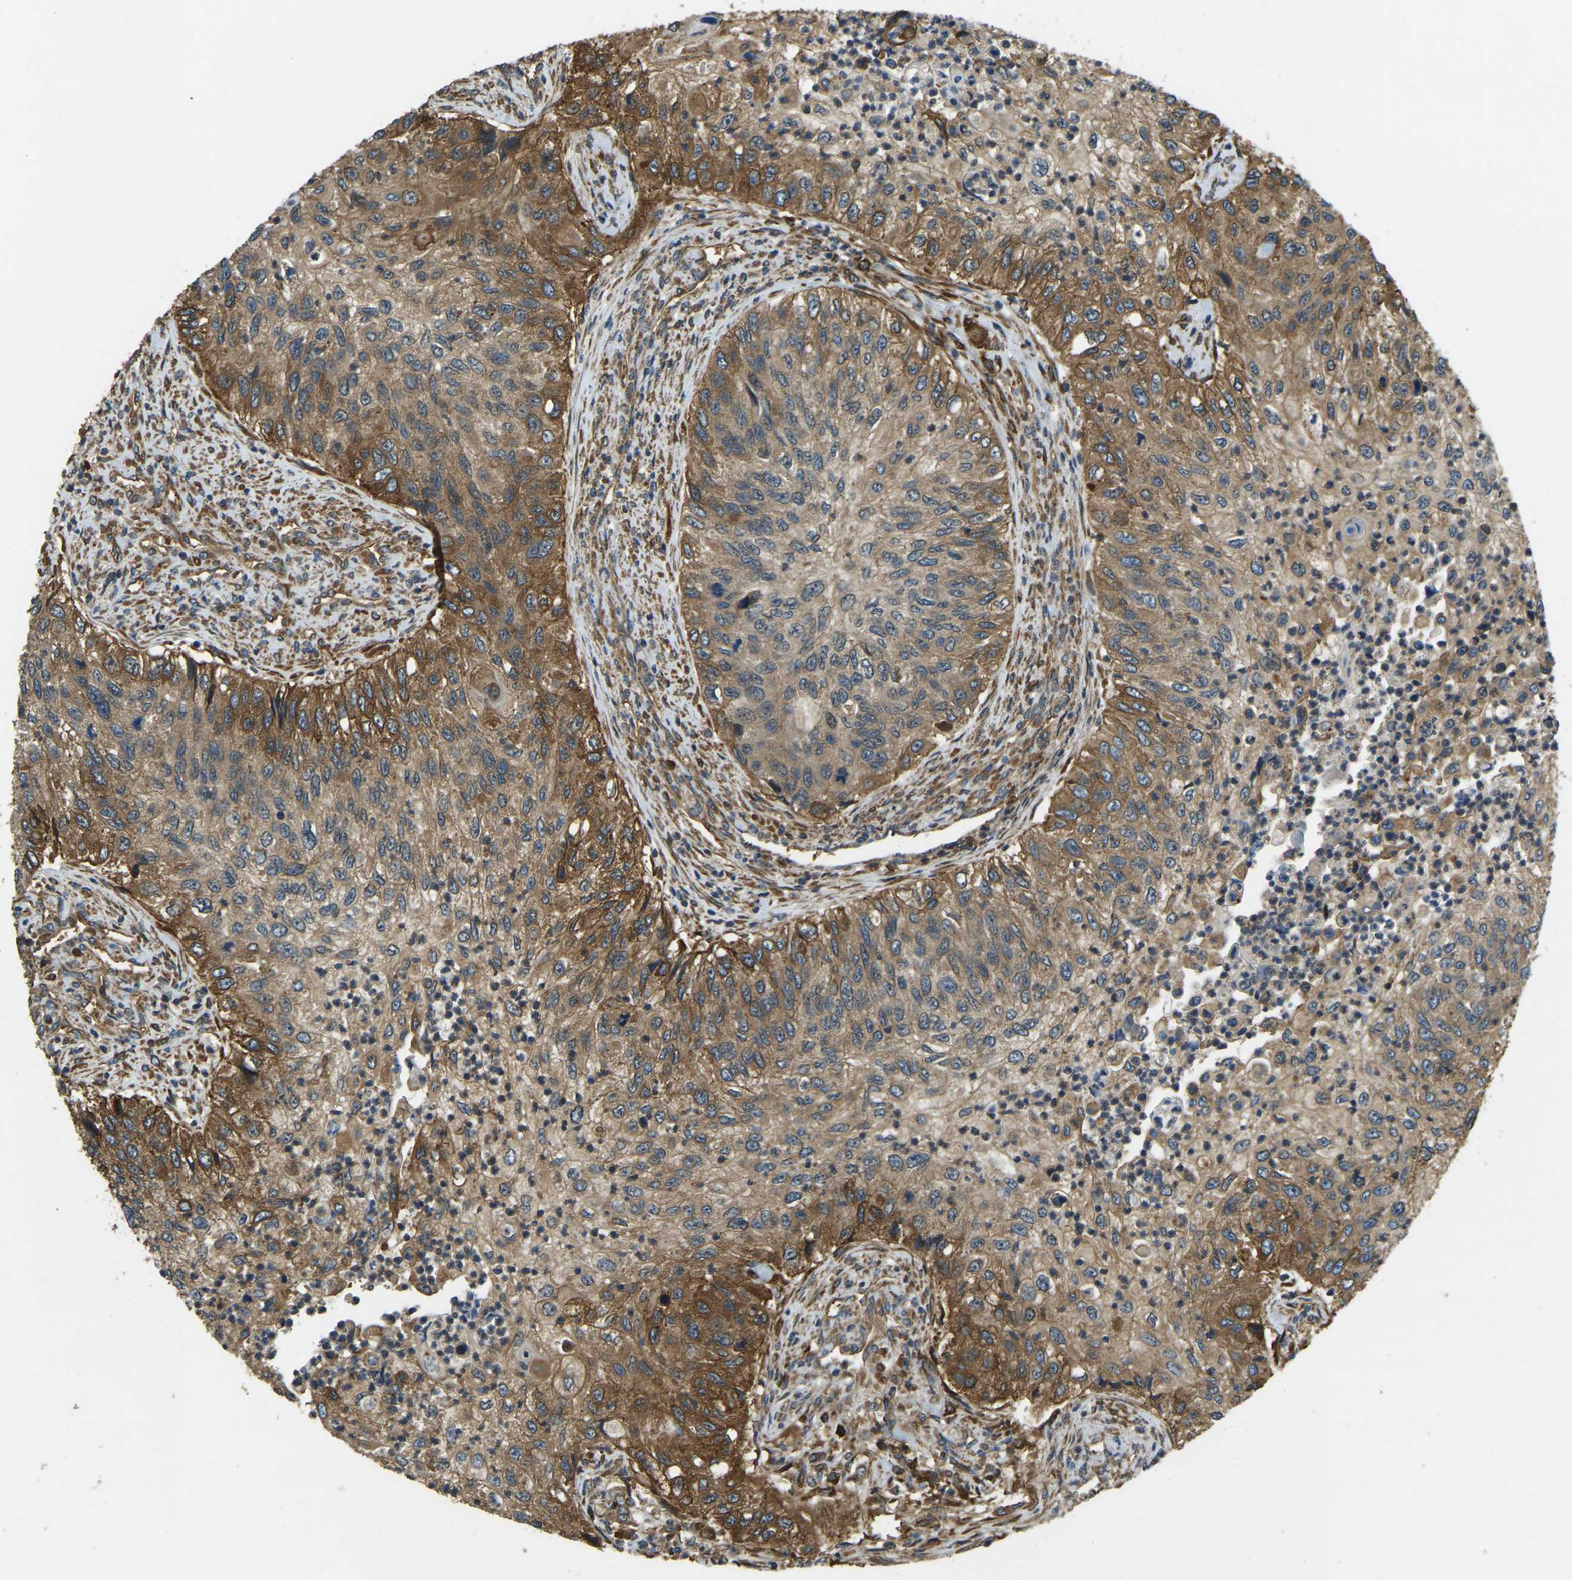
{"staining": {"intensity": "moderate", "quantity": ">75%", "location": "cytoplasmic/membranous"}, "tissue": "urothelial cancer", "cell_type": "Tumor cells", "image_type": "cancer", "snomed": [{"axis": "morphology", "description": "Urothelial carcinoma, High grade"}, {"axis": "topography", "description": "Urinary bladder"}], "caption": "Immunohistochemistry (IHC) (DAB) staining of human high-grade urothelial carcinoma exhibits moderate cytoplasmic/membranous protein expression in about >75% of tumor cells.", "gene": "ERGIC1", "patient": {"sex": "female", "age": 60}}